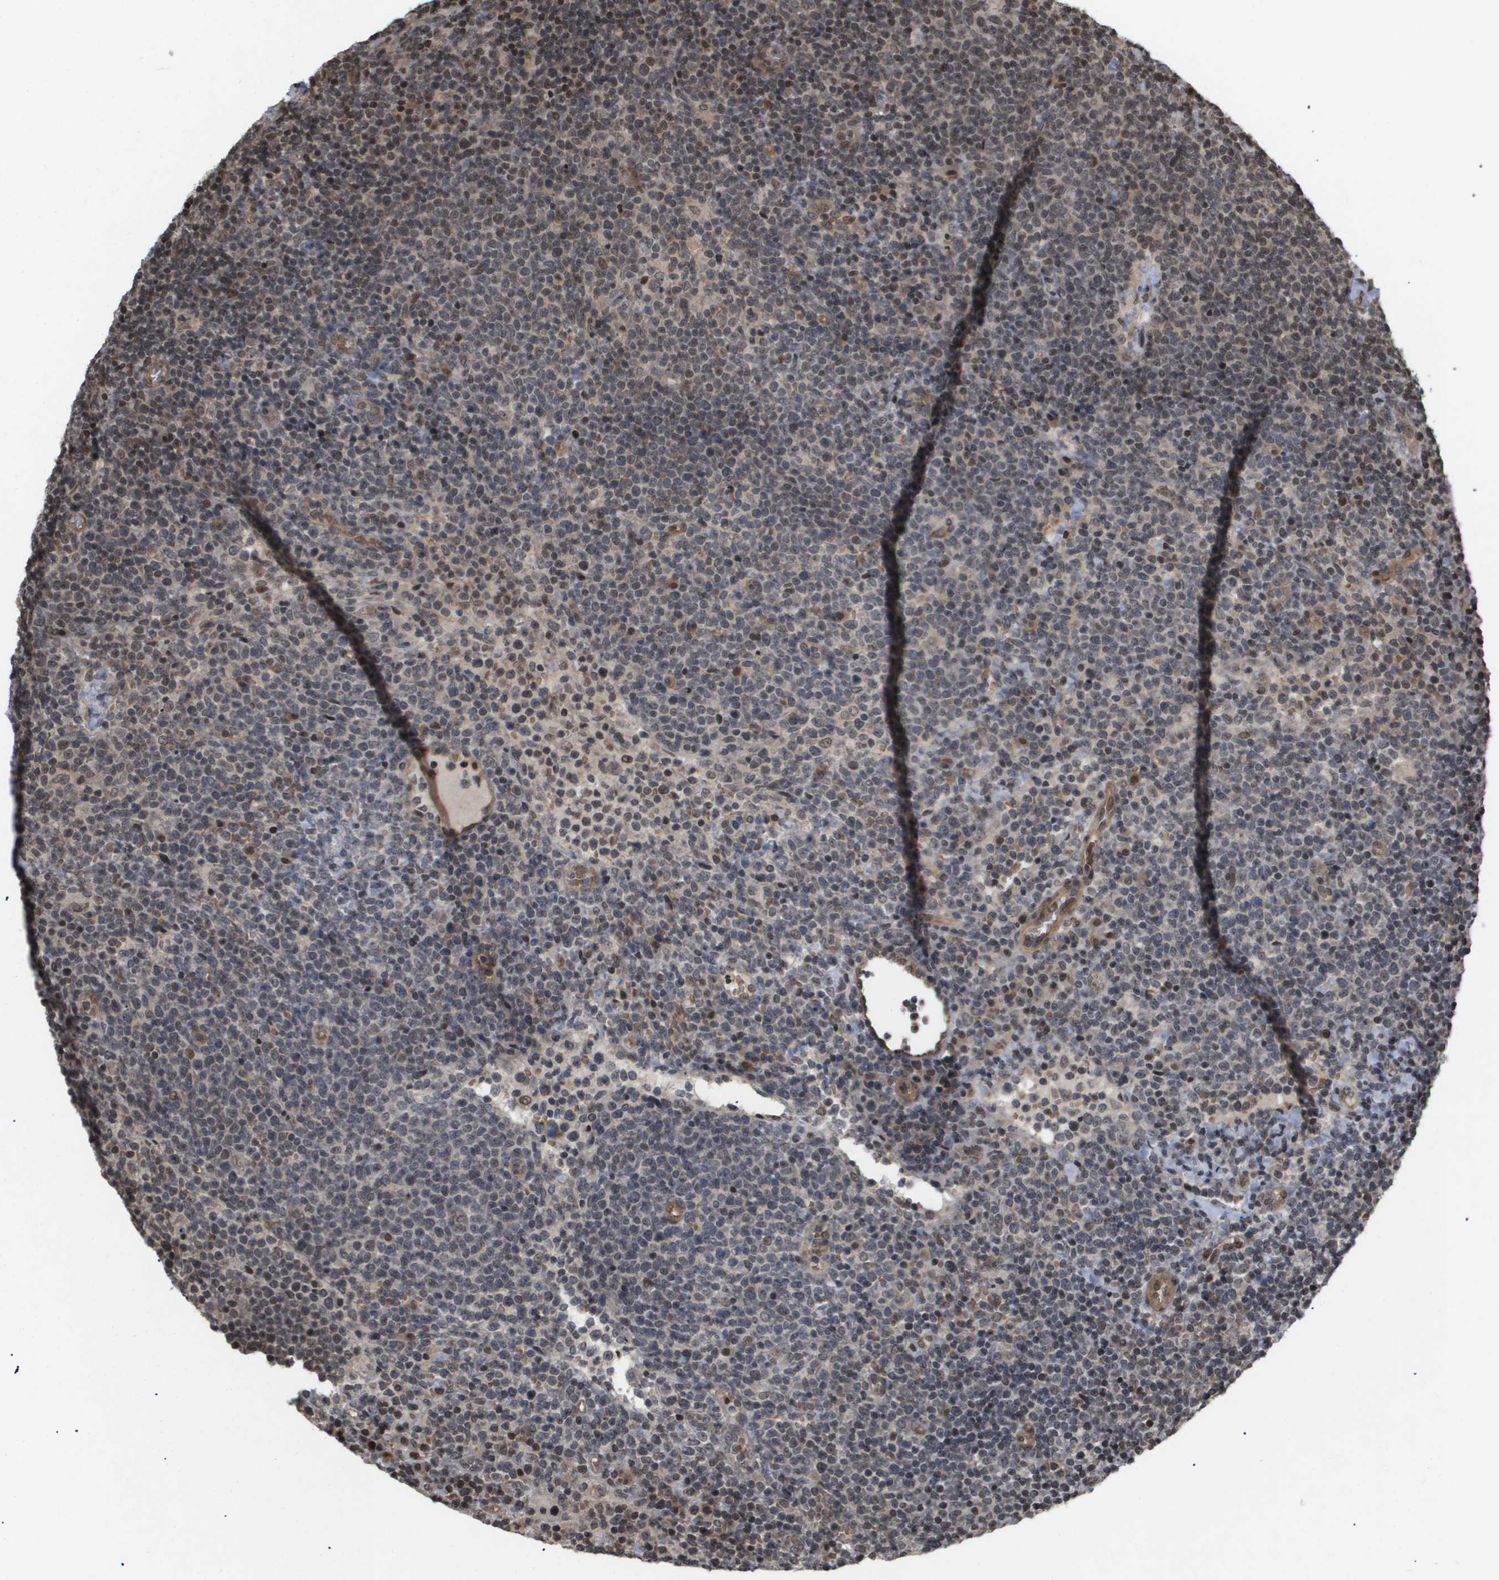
{"staining": {"intensity": "weak", "quantity": "25%-75%", "location": "cytoplasmic/membranous,nuclear"}, "tissue": "lymphoma", "cell_type": "Tumor cells", "image_type": "cancer", "snomed": [{"axis": "morphology", "description": "Malignant lymphoma, non-Hodgkin's type, High grade"}, {"axis": "topography", "description": "Lymph node"}], "caption": "A brown stain highlights weak cytoplasmic/membranous and nuclear staining of a protein in human high-grade malignant lymphoma, non-Hodgkin's type tumor cells.", "gene": "HSPA6", "patient": {"sex": "male", "age": 61}}